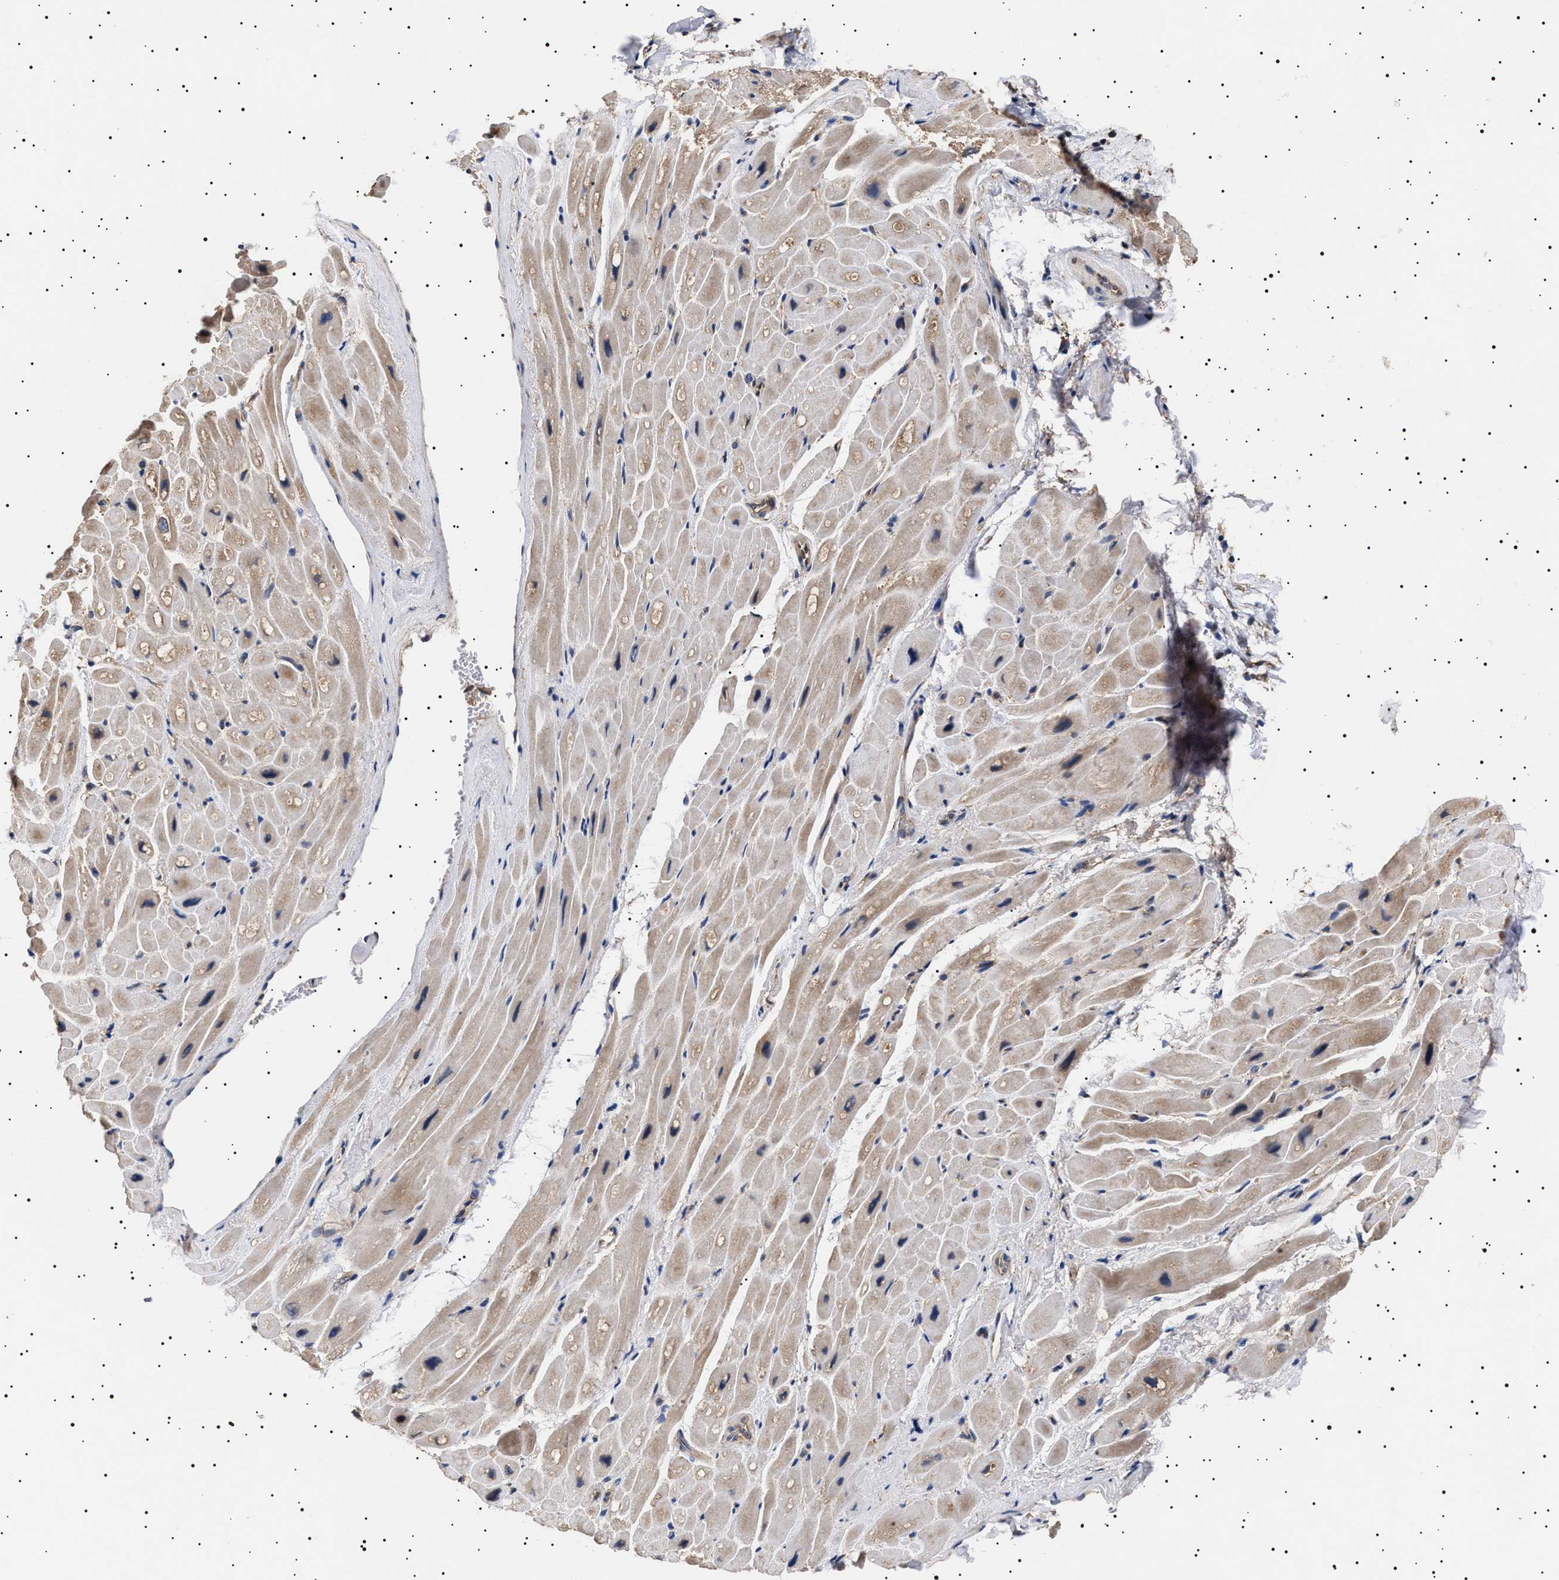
{"staining": {"intensity": "weak", "quantity": "25%-75%", "location": "cytoplasmic/membranous"}, "tissue": "heart muscle", "cell_type": "Cardiomyocytes", "image_type": "normal", "snomed": [{"axis": "morphology", "description": "Normal tissue, NOS"}, {"axis": "topography", "description": "Heart"}], "caption": "High-magnification brightfield microscopy of unremarkable heart muscle stained with DAB (3,3'-diaminobenzidine) (brown) and counterstained with hematoxylin (blue). cardiomyocytes exhibit weak cytoplasmic/membranous staining is present in about25%-75% of cells.", "gene": "KRBA1", "patient": {"sex": "male", "age": 49}}